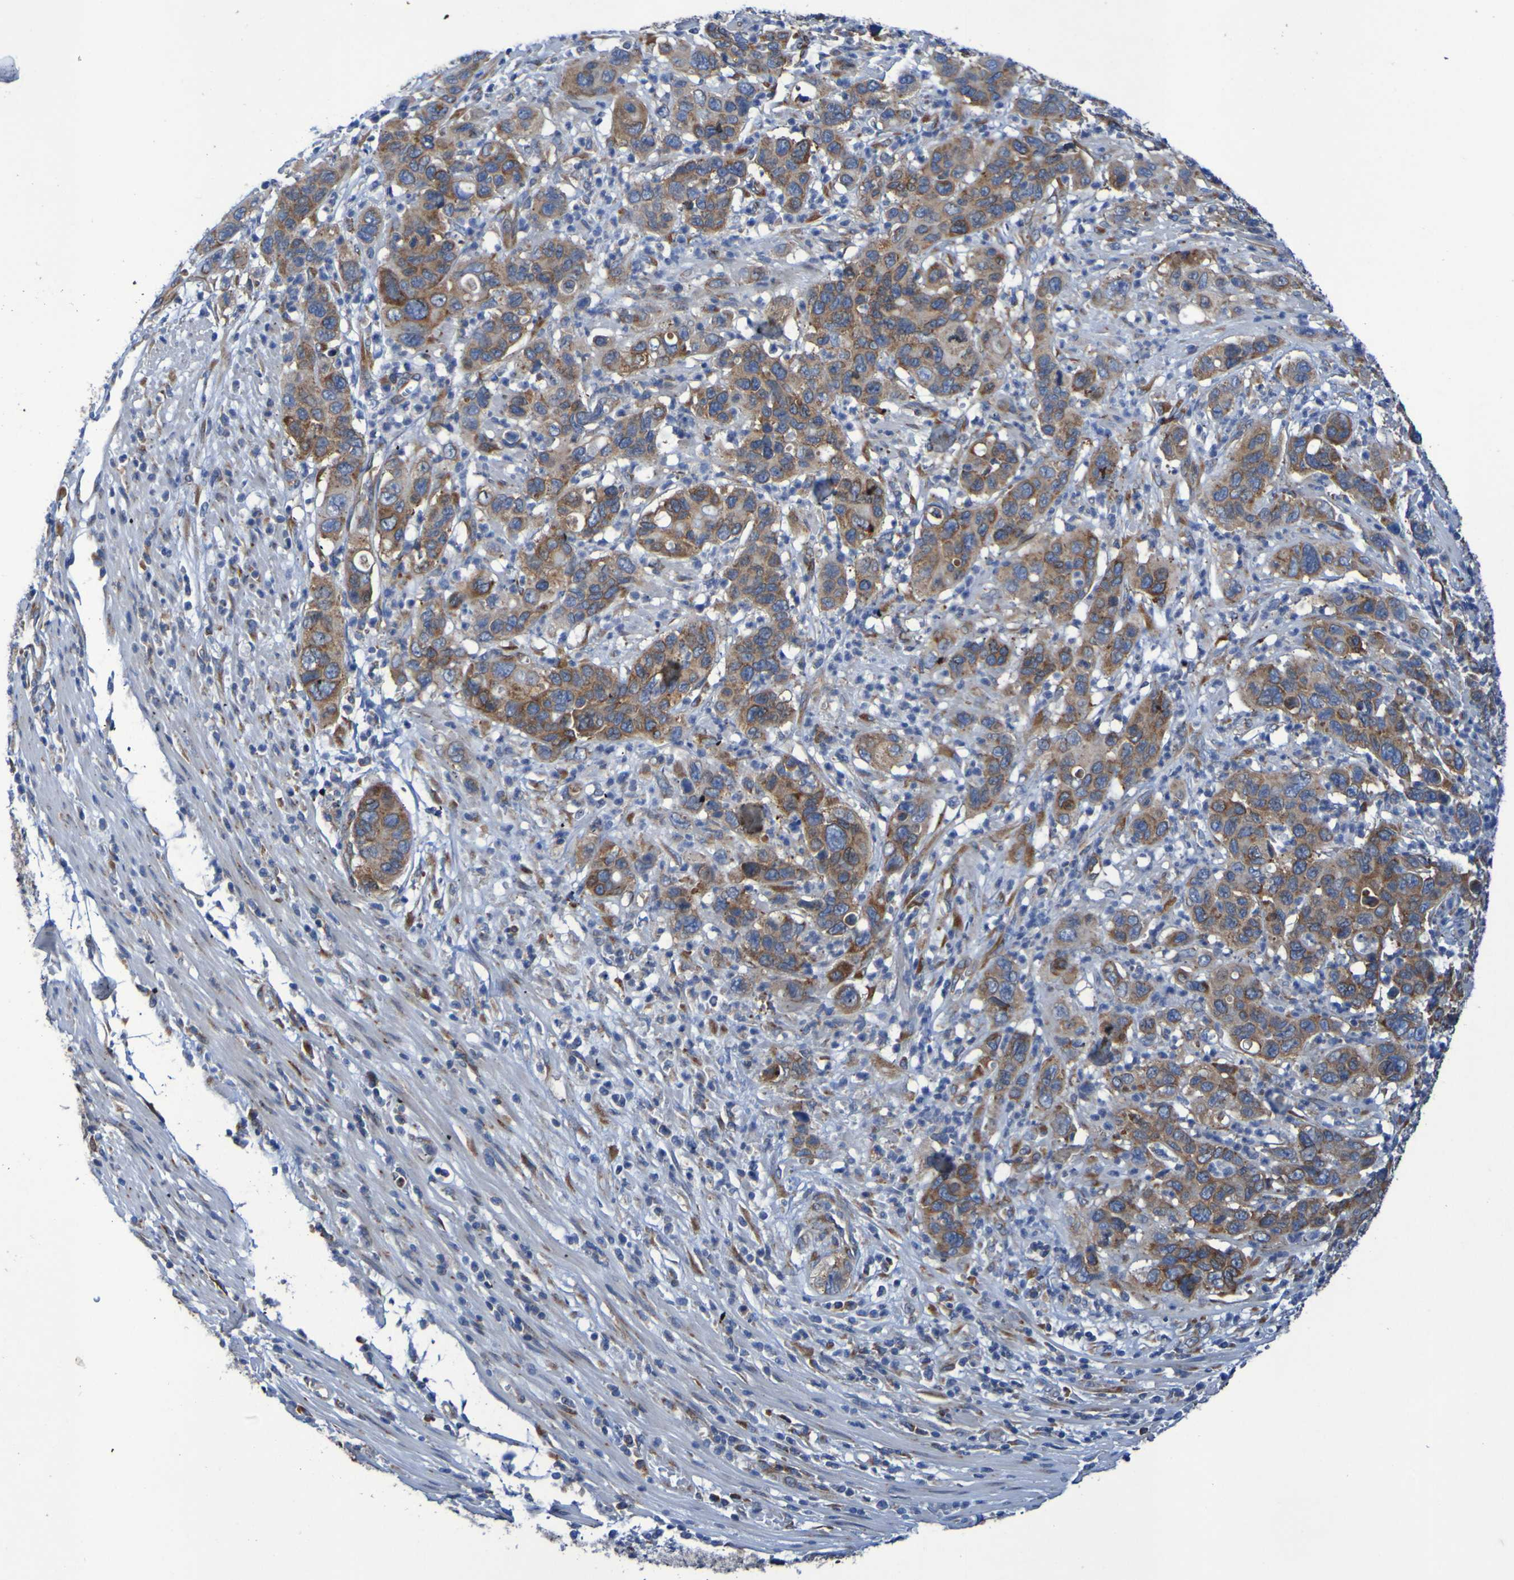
{"staining": {"intensity": "moderate", "quantity": ">75%", "location": "cytoplasmic/membranous"}, "tissue": "pancreatic cancer", "cell_type": "Tumor cells", "image_type": "cancer", "snomed": [{"axis": "morphology", "description": "Adenocarcinoma, NOS"}, {"axis": "topography", "description": "Pancreas"}], "caption": "A medium amount of moderate cytoplasmic/membranous expression is present in about >75% of tumor cells in pancreatic adenocarcinoma tissue. The protein of interest is shown in brown color, while the nuclei are stained blue.", "gene": "FKBP3", "patient": {"sex": "female", "age": 71}}